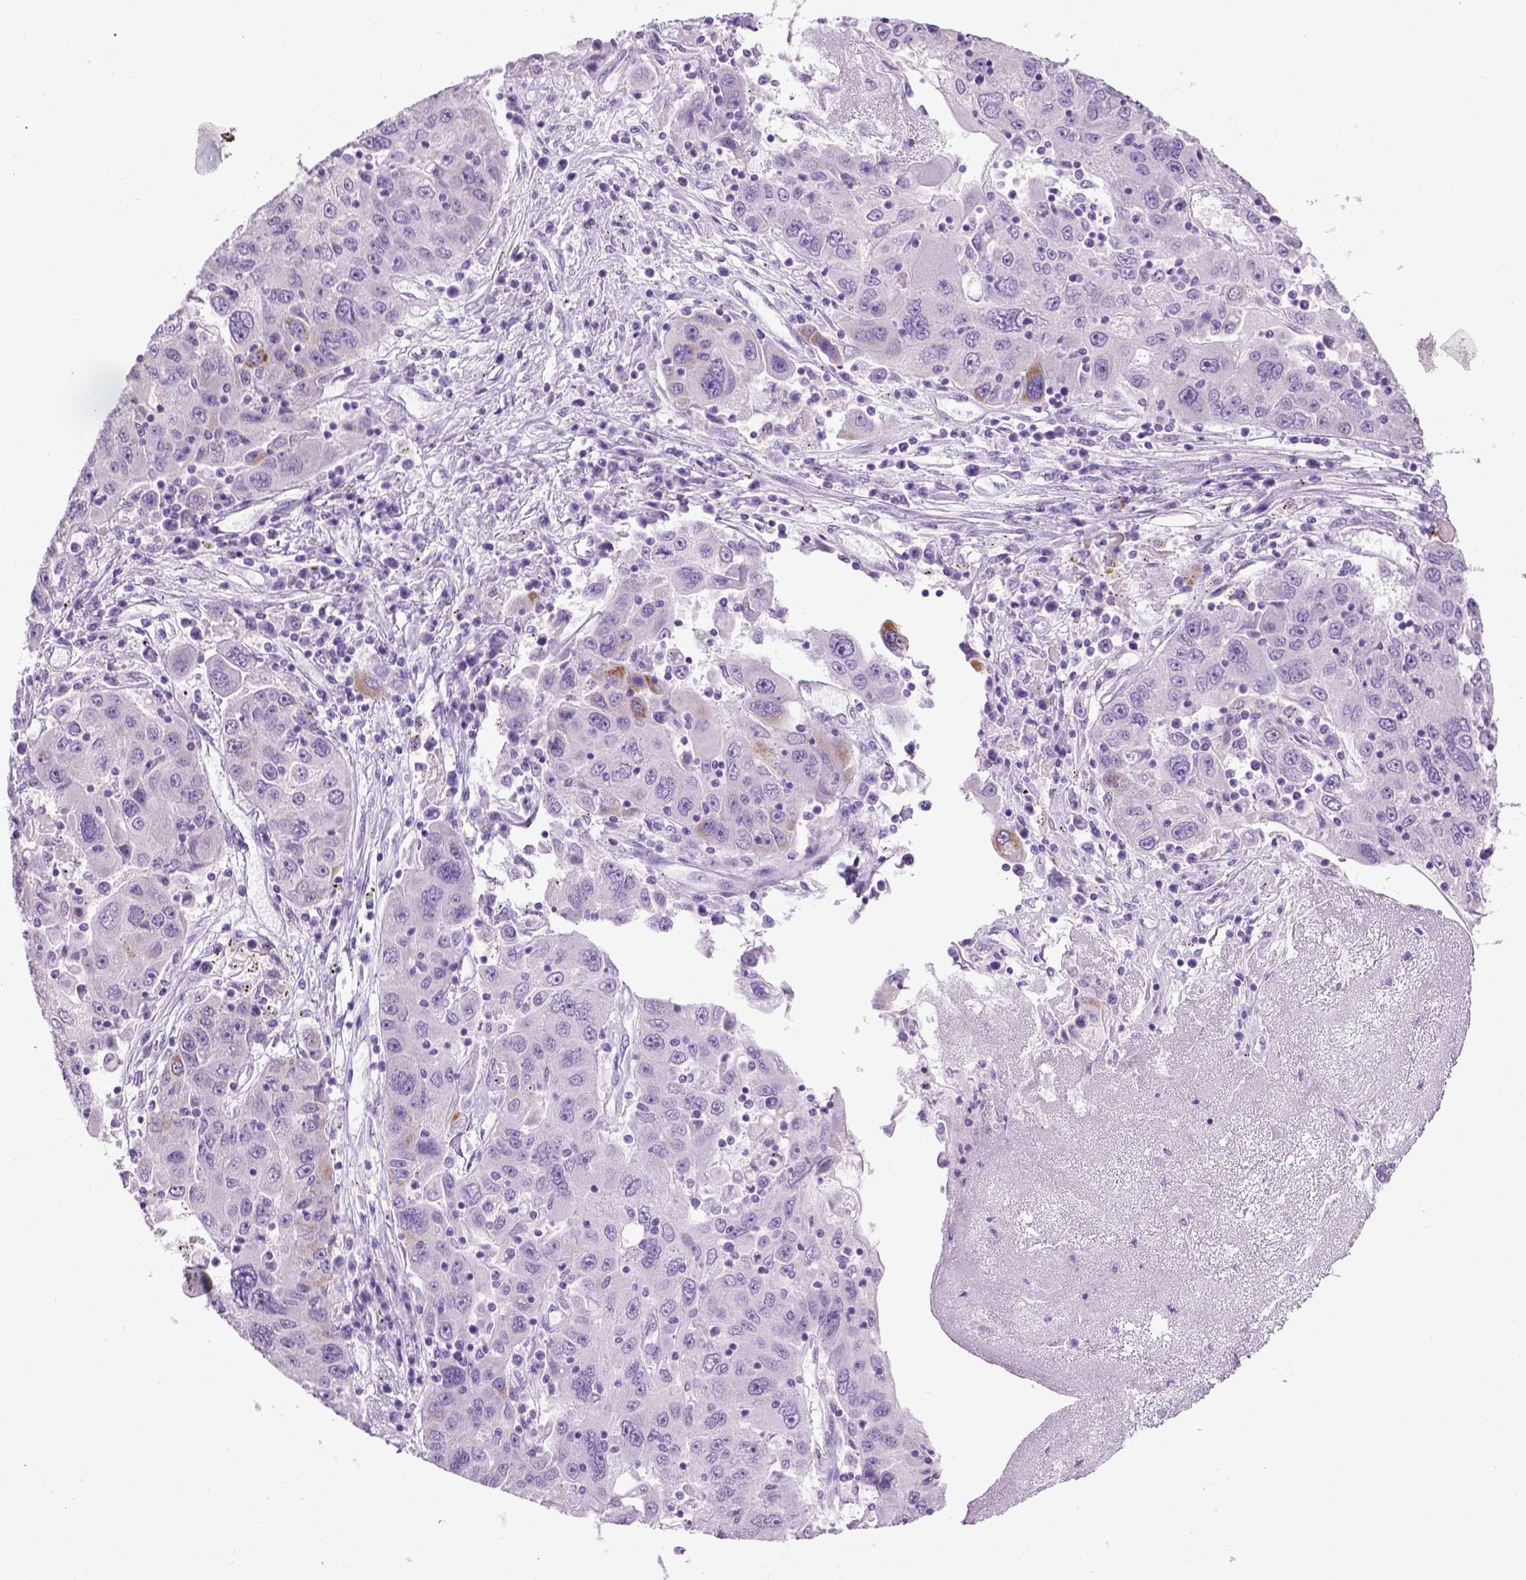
{"staining": {"intensity": "negative", "quantity": "none", "location": "none"}, "tissue": "stomach cancer", "cell_type": "Tumor cells", "image_type": "cancer", "snomed": [{"axis": "morphology", "description": "Adenocarcinoma, NOS"}, {"axis": "topography", "description": "Stomach"}], "caption": "Image shows no significant protein positivity in tumor cells of stomach adenocarcinoma.", "gene": "CYP24A1", "patient": {"sex": "male", "age": 56}}